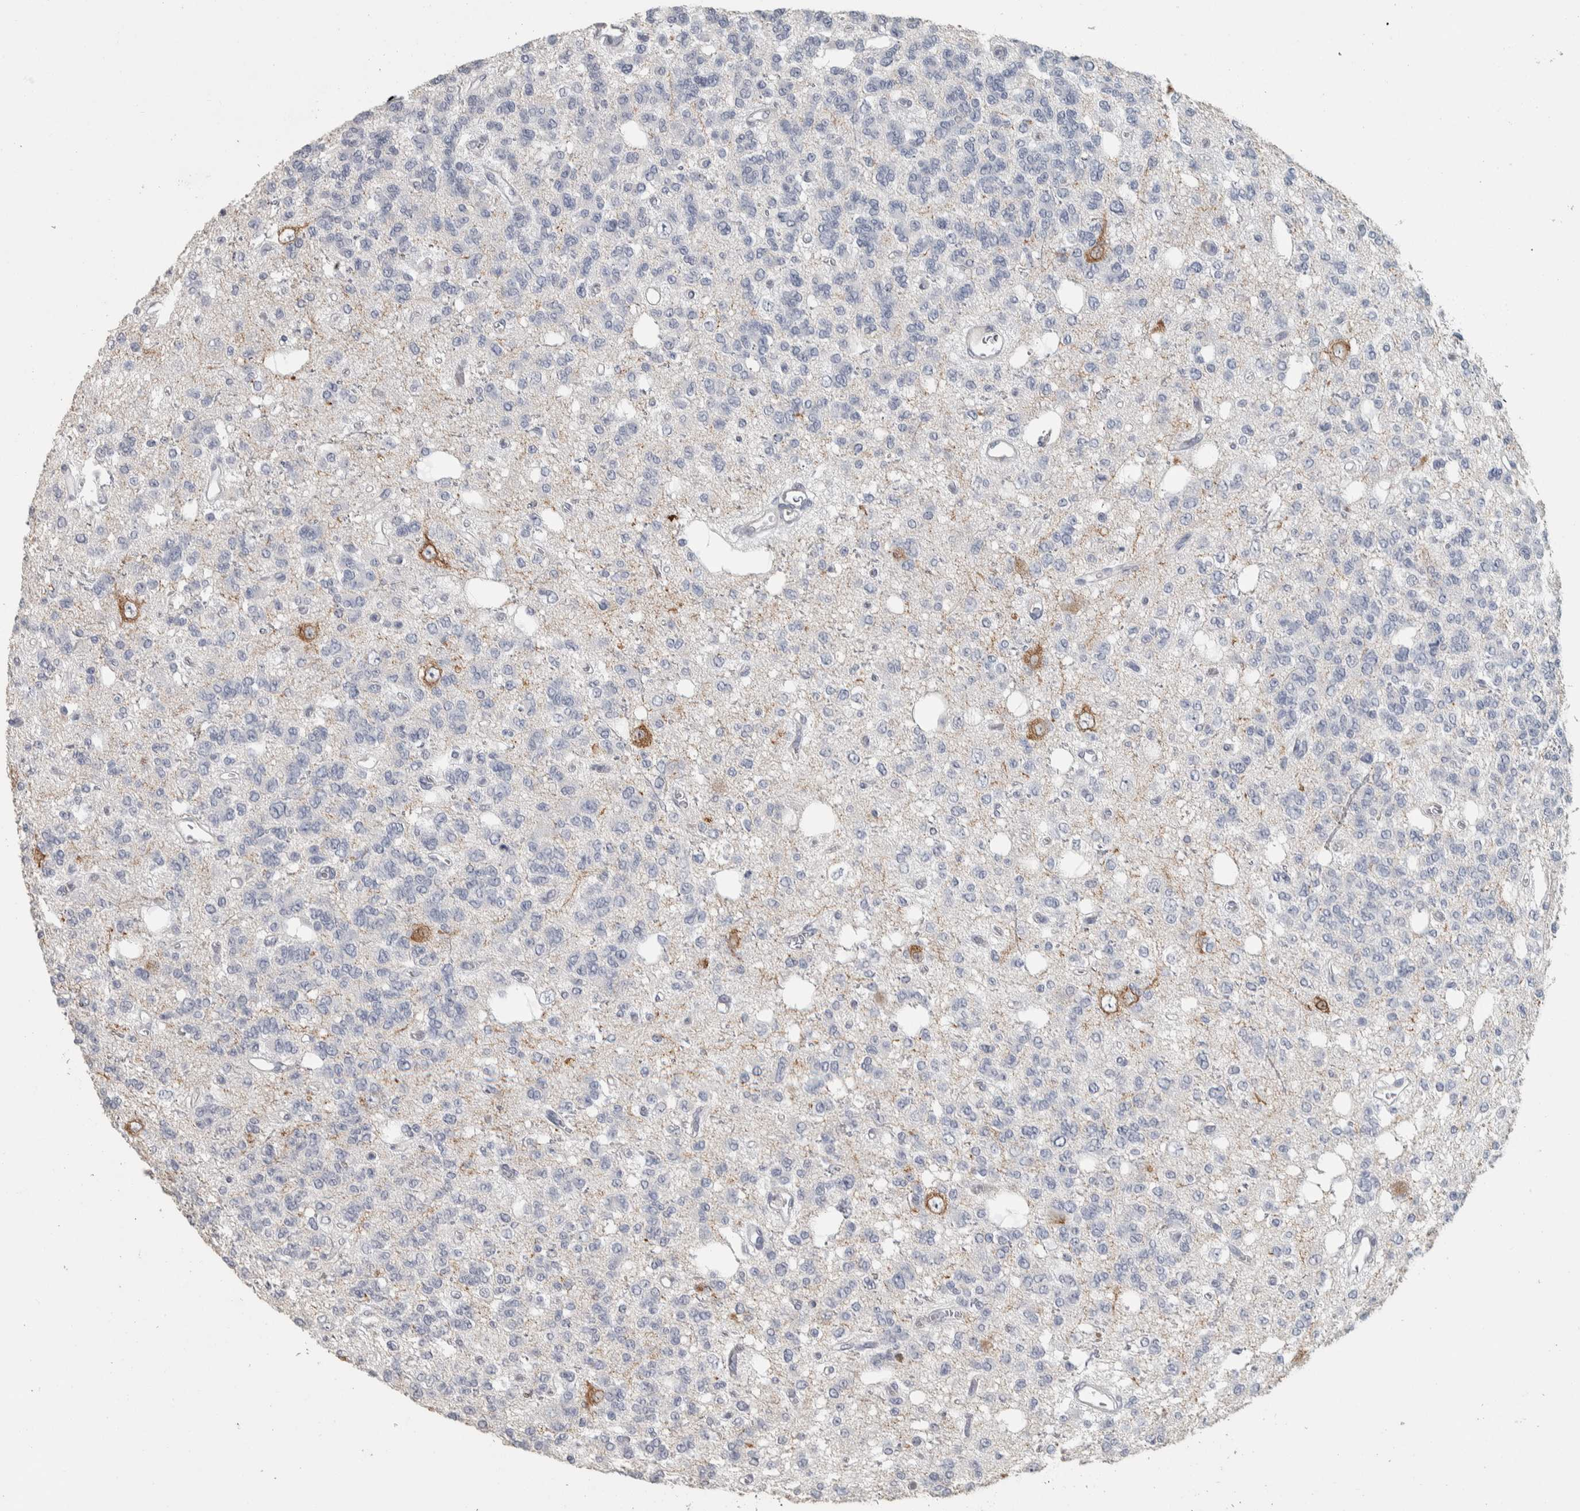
{"staining": {"intensity": "negative", "quantity": "none", "location": "none"}, "tissue": "glioma", "cell_type": "Tumor cells", "image_type": "cancer", "snomed": [{"axis": "morphology", "description": "Glioma, malignant, Low grade"}, {"axis": "topography", "description": "Brain"}], "caption": "IHC micrograph of neoplastic tissue: human low-grade glioma (malignant) stained with DAB (3,3'-diaminobenzidine) reveals no significant protein expression in tumor cells.", "gene": "DCAF10", "patient": {"sex": "male", "age": 38}}